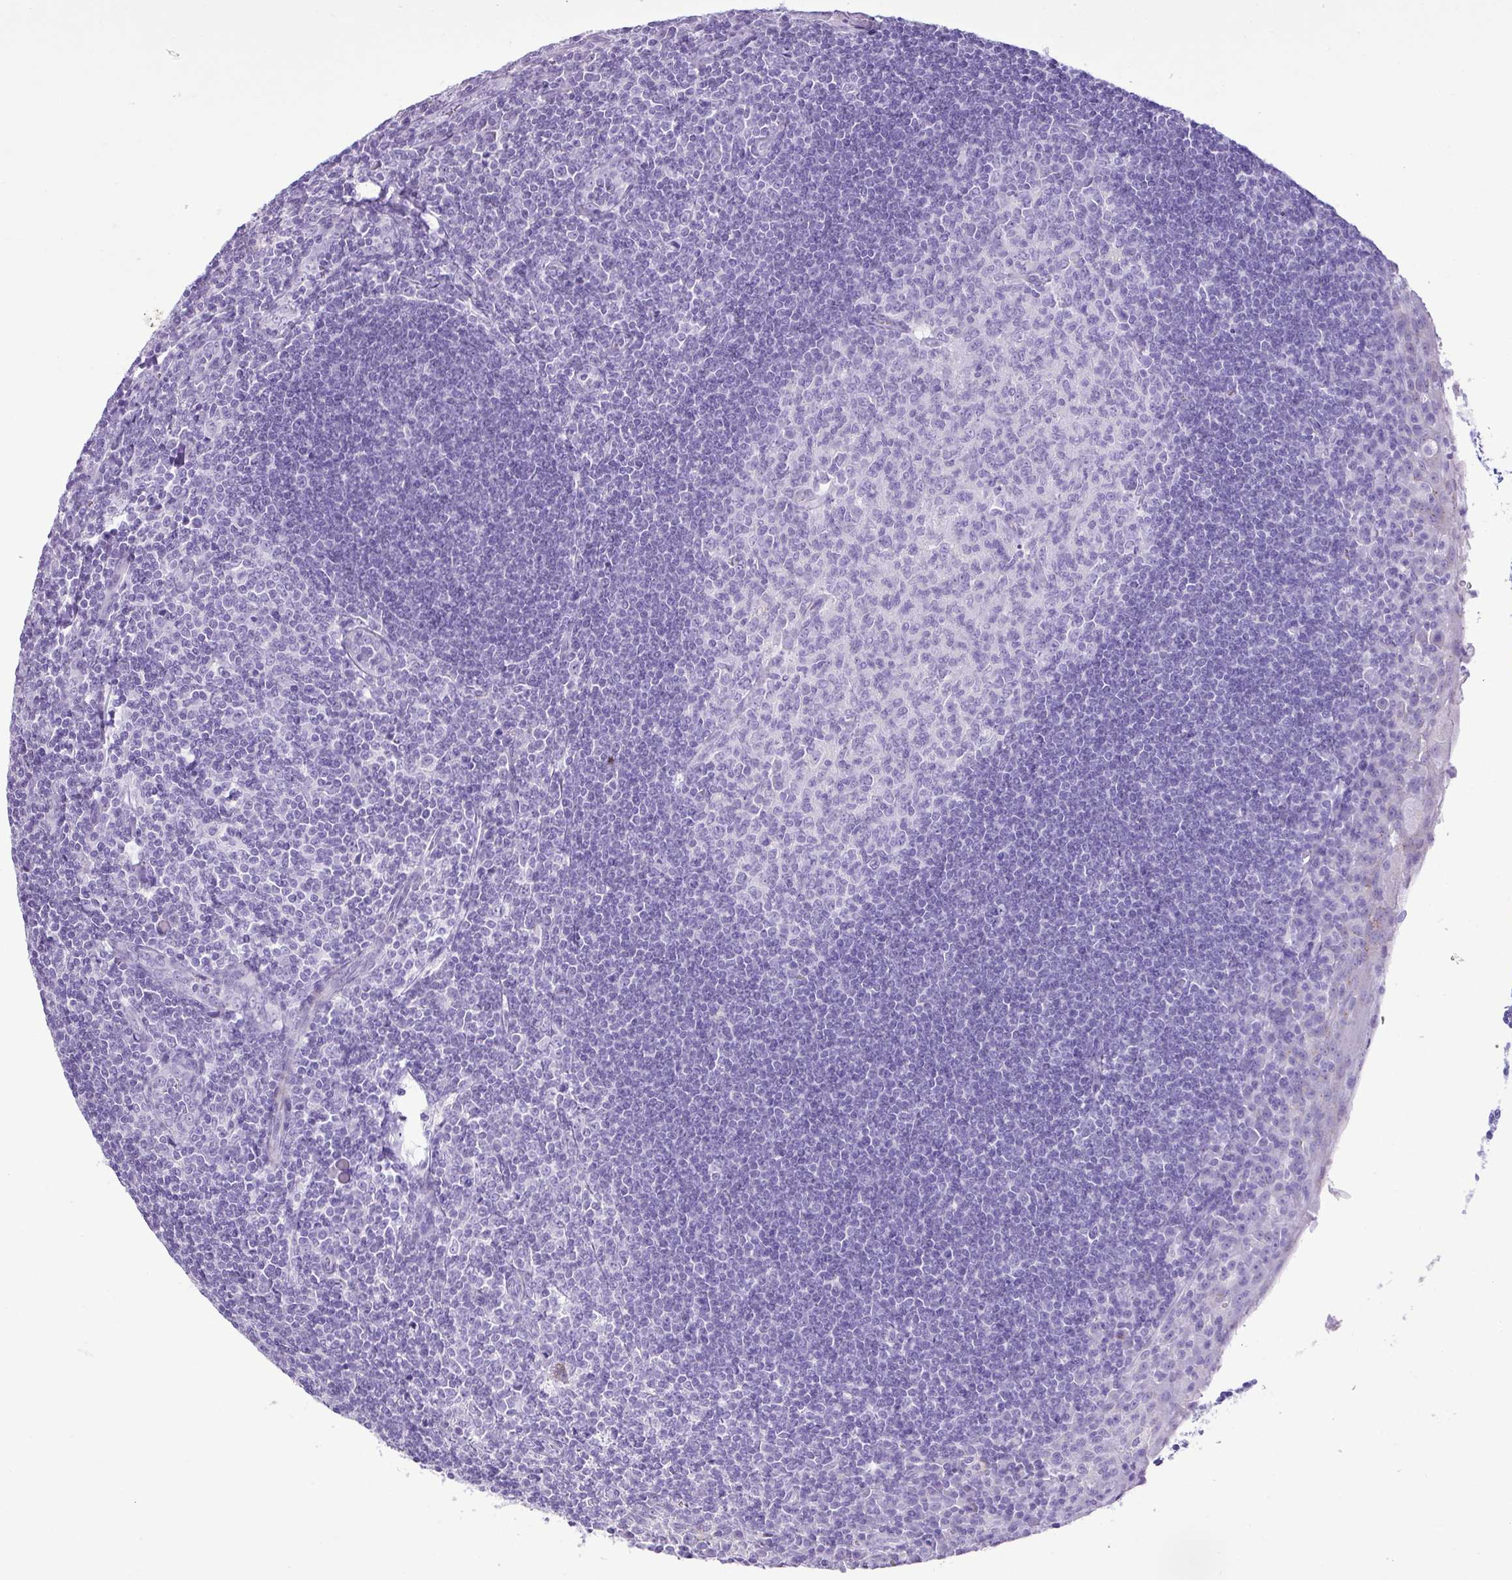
{"staining": {"intensity": "negative", "quantity": "none", "location": "none"}, "tissue": "tonsil", "cell_type": "Germinal center cells", "image_type": "normal", "snomed": [{"axis": "morphology", "description": "Normal tissue, NOS"}, {"axis": "topography", "description": "Tonsil"}], "caption": "There is no significant positivity in germinal center cells of tonsil. (DAB immunohistochemistry (IHC), high magnification).", "gene": "ZSCAN5A", "patient": {"sex": "male", "age": 27}}